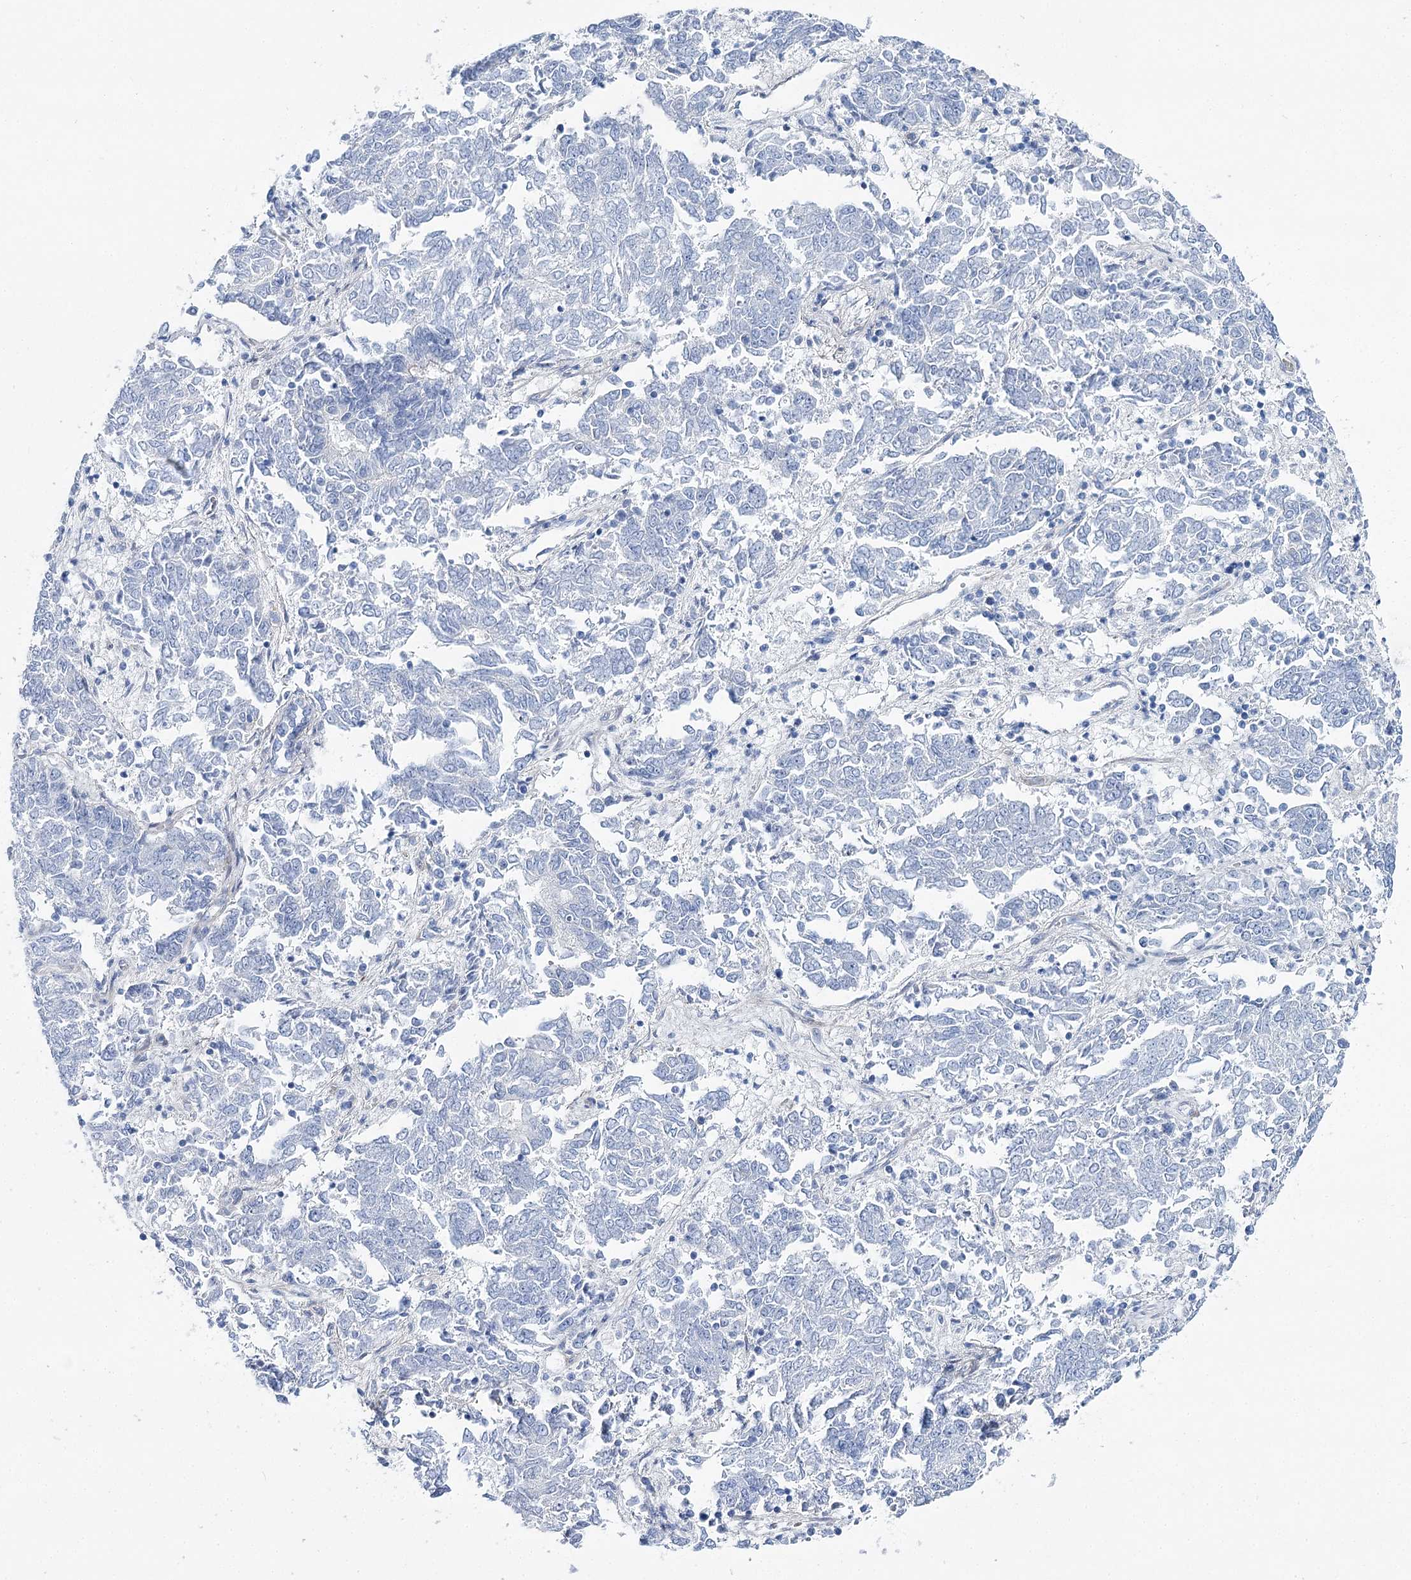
{"staining": {"intensity": "negative", "quantity": "none", "location": "none"}, "tissue": "endometrial cancer", "cell_type": "Tumor cells", "image_type": "cancer", "snomed": [{"axis": "morphology", "description": "Adenocarcinoma, NOS"}, {"axis": "topography", "description": "Endometrium"}], "caption": "High power microscopy histopathology image of an immunohistochemistry (IHC) image of endometrial cancer, revealing no significant staining in tumor cells.", "gene": "ANKRD23", "patient": {"sex": "female", "age": 80}}